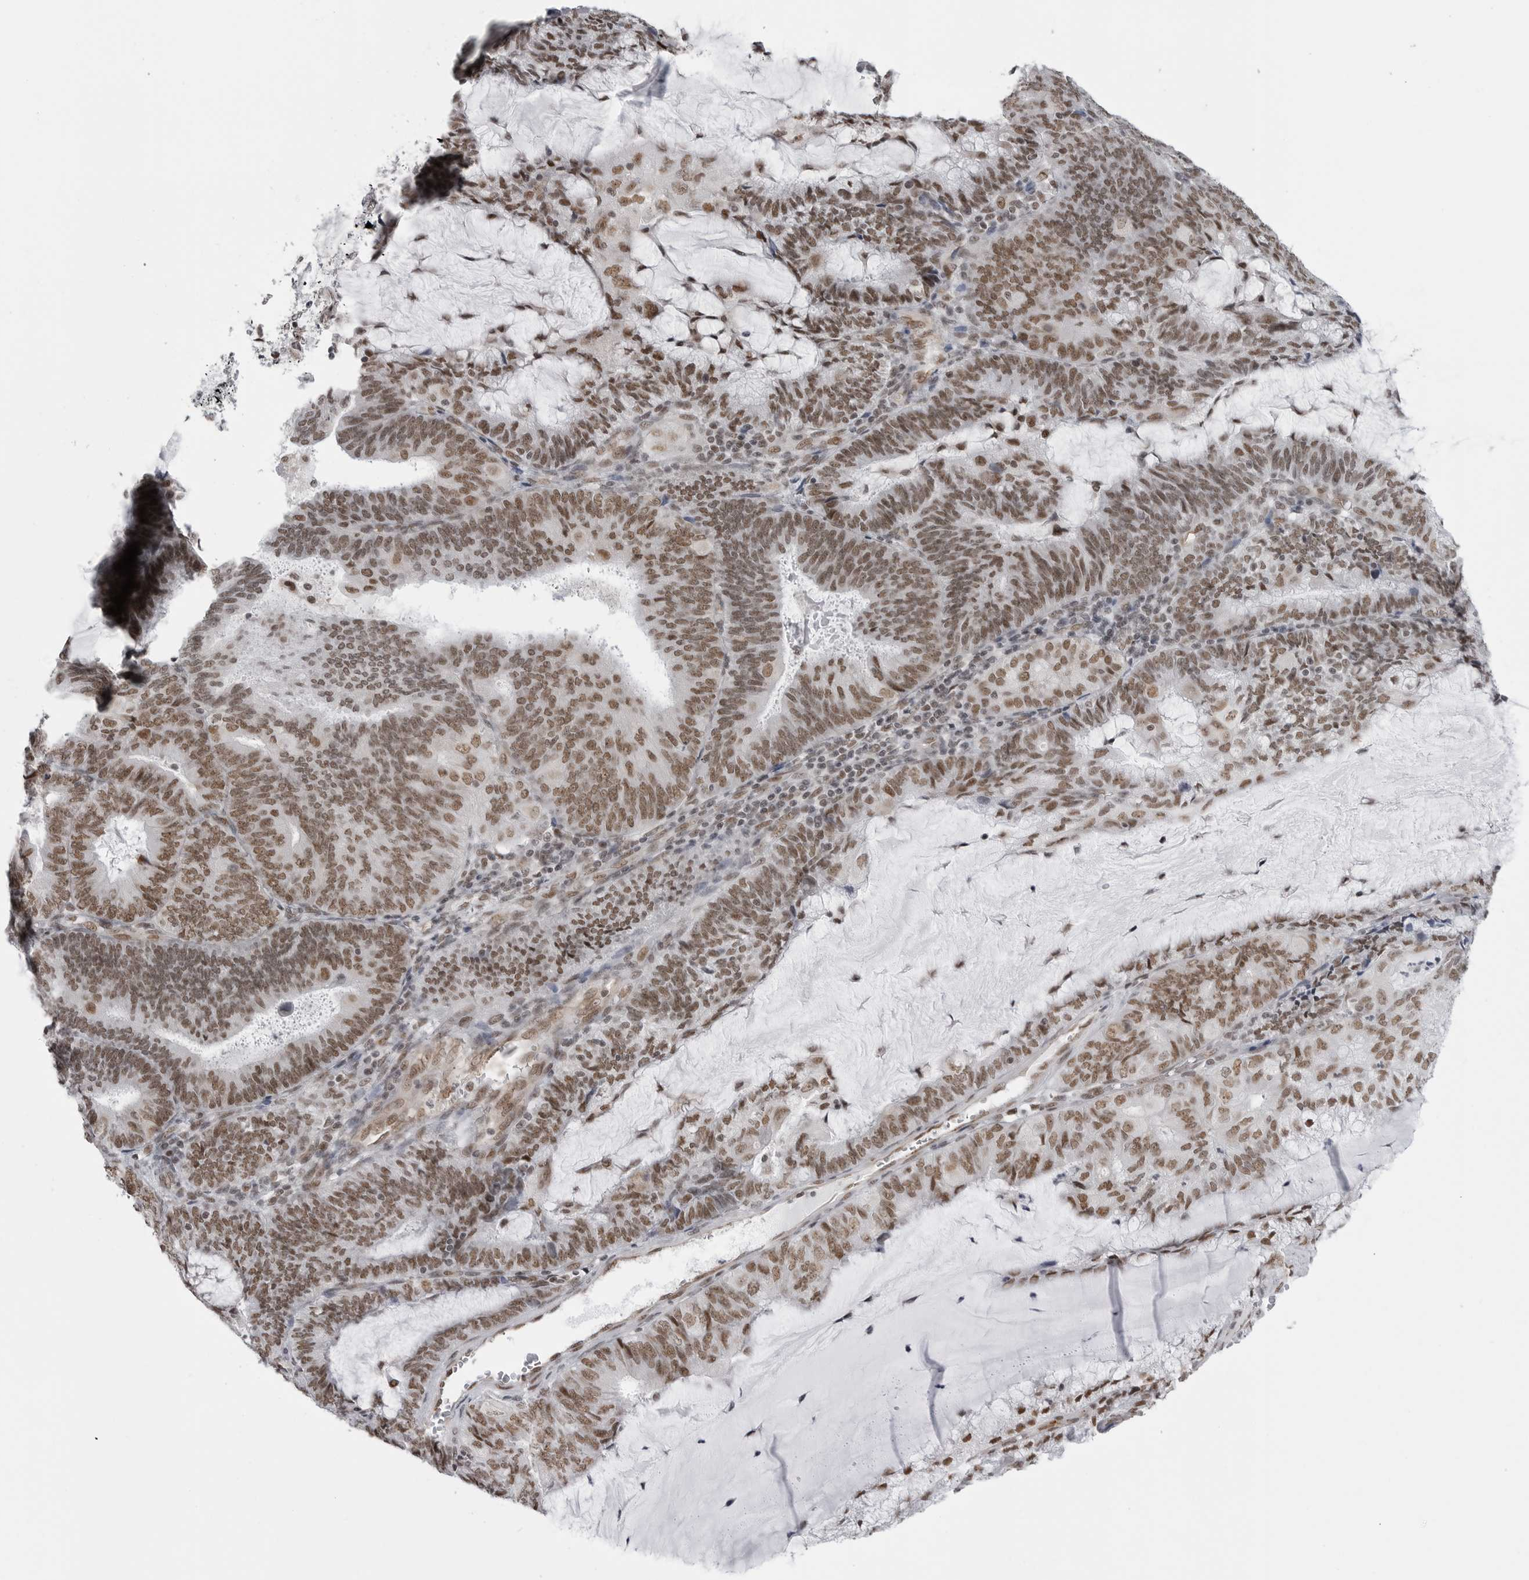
{"staining": {"intensity": "moderate", "quantity": ">75%", "location": "nuclear"}, "tissue": "endometrial cancer", "cell_type": "Tumor cells", "image_type": "cancer", "snomed": [{"axis": "morphology", "description": "Adenocarcinoma, NOS"}, {"axis": "topography", "description": "Endometrium"}], "caption": "A high-resolution image shows immunohistochemistry staining of adenocarcinoma (endometrial), which shows moderate nuclear expression in approximately >75% of tumor cells.", "gene": "RNF26", "patient": {"sex": "female", "age": 81}}